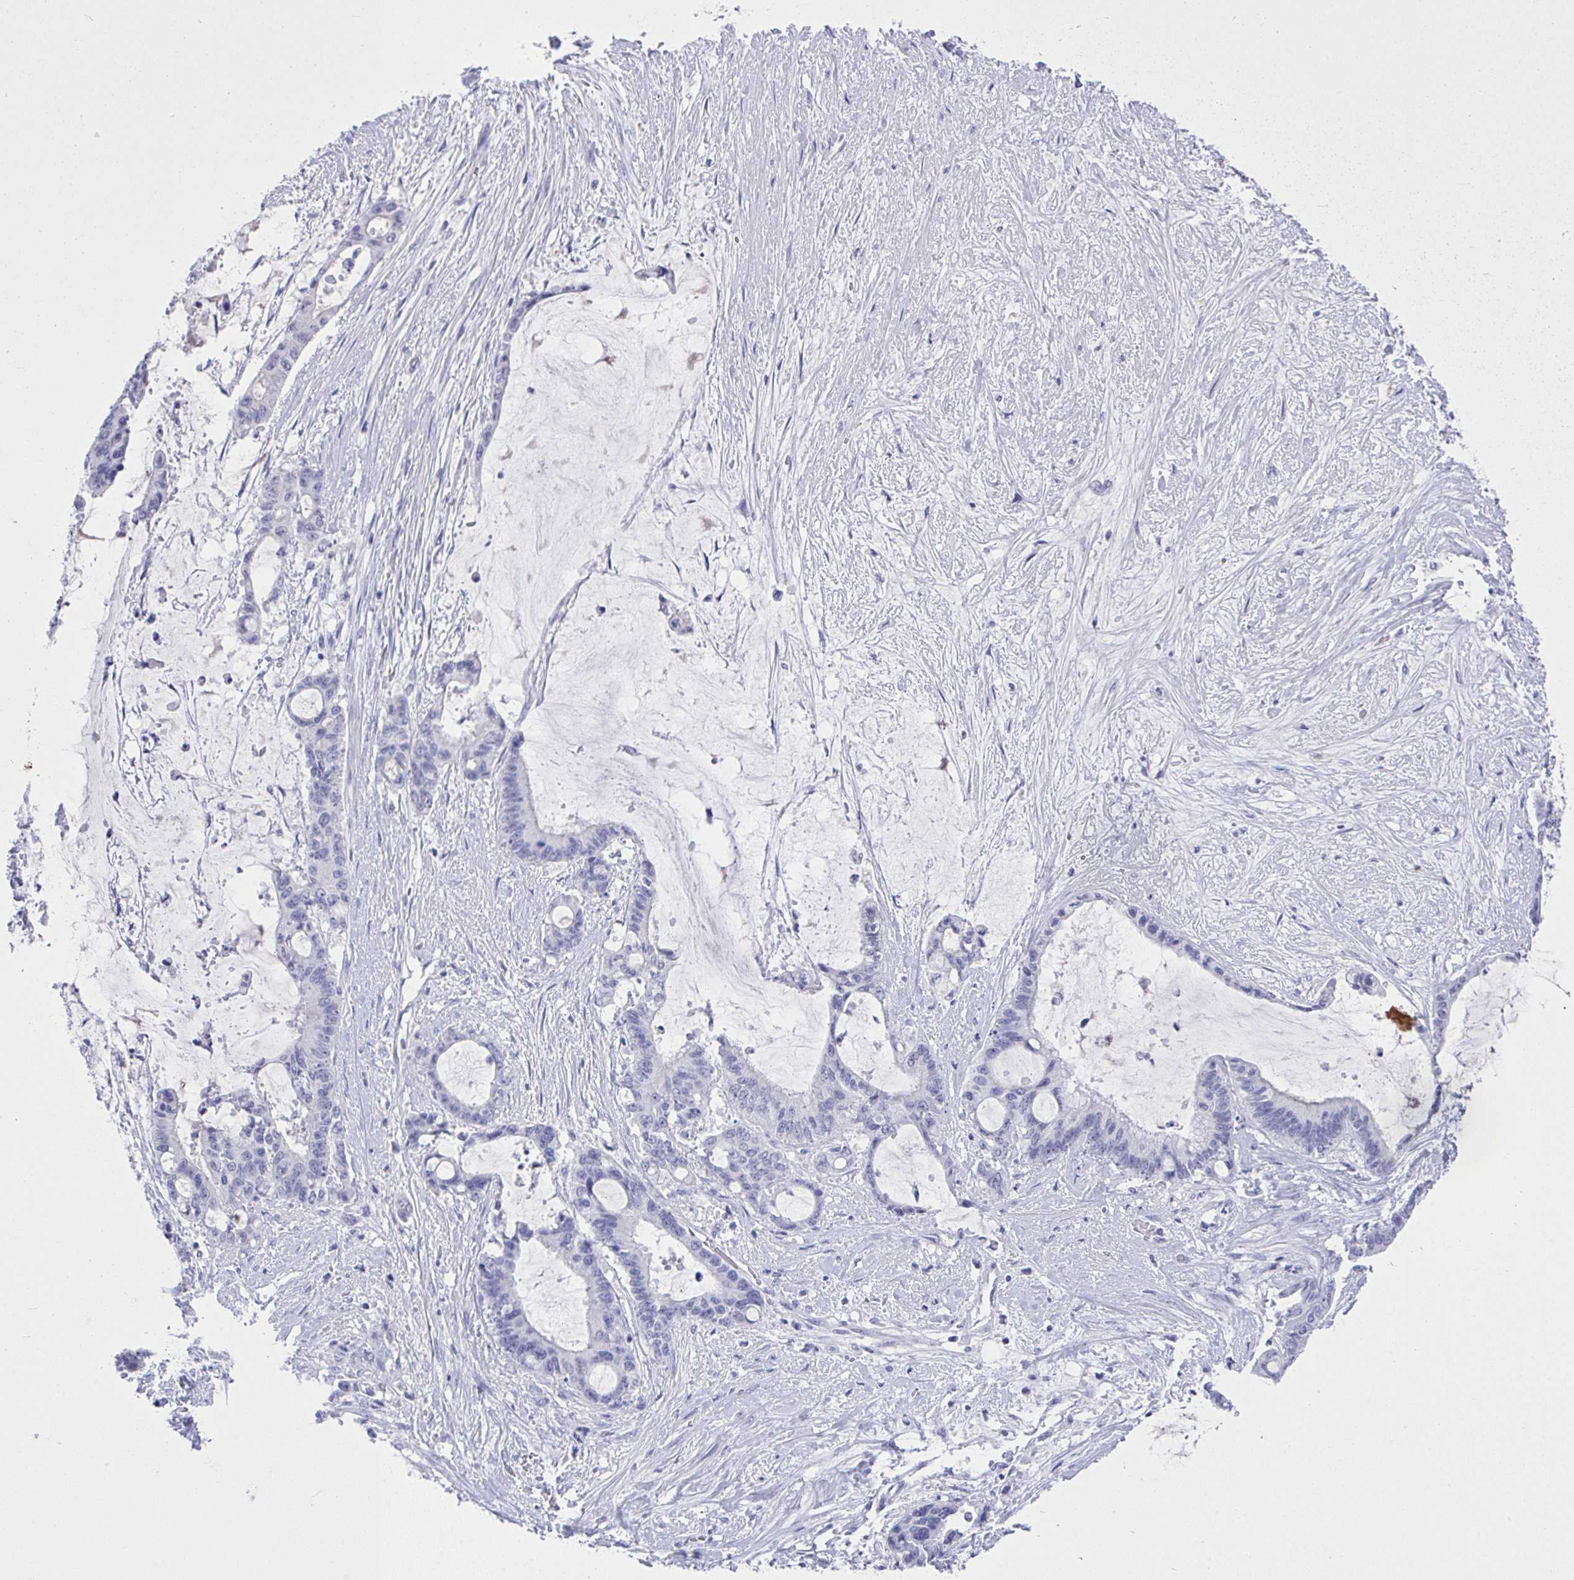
{"staining": {"intensity": "negative", "quantity": "none", "location": "none"}, "tissue": "liver cancer", "cell_type": "Tumor cells", "image_type": "cancer", "snomed": [{"axis": "morphology", "description": "Normal tissue, NOS"}, {"axis": "morphology", "description": "Cholangiocarcinoma"}, {"axis": "topography", "description": "Liver"}, {"axis": "topography", "description": "Peripheral nerve tissue"}], "caption": "Immunohistochemistry (IHC) photomicrograph of neoplastic tissue: human cholangiocarcinoma (liver) stained with DAB exhibits no significant protein expression in tumor cells. (DAB immunohistochemistry, high magnification).", "gene": "MS4A12", "patient": {"sex": "female", "age": 73}}